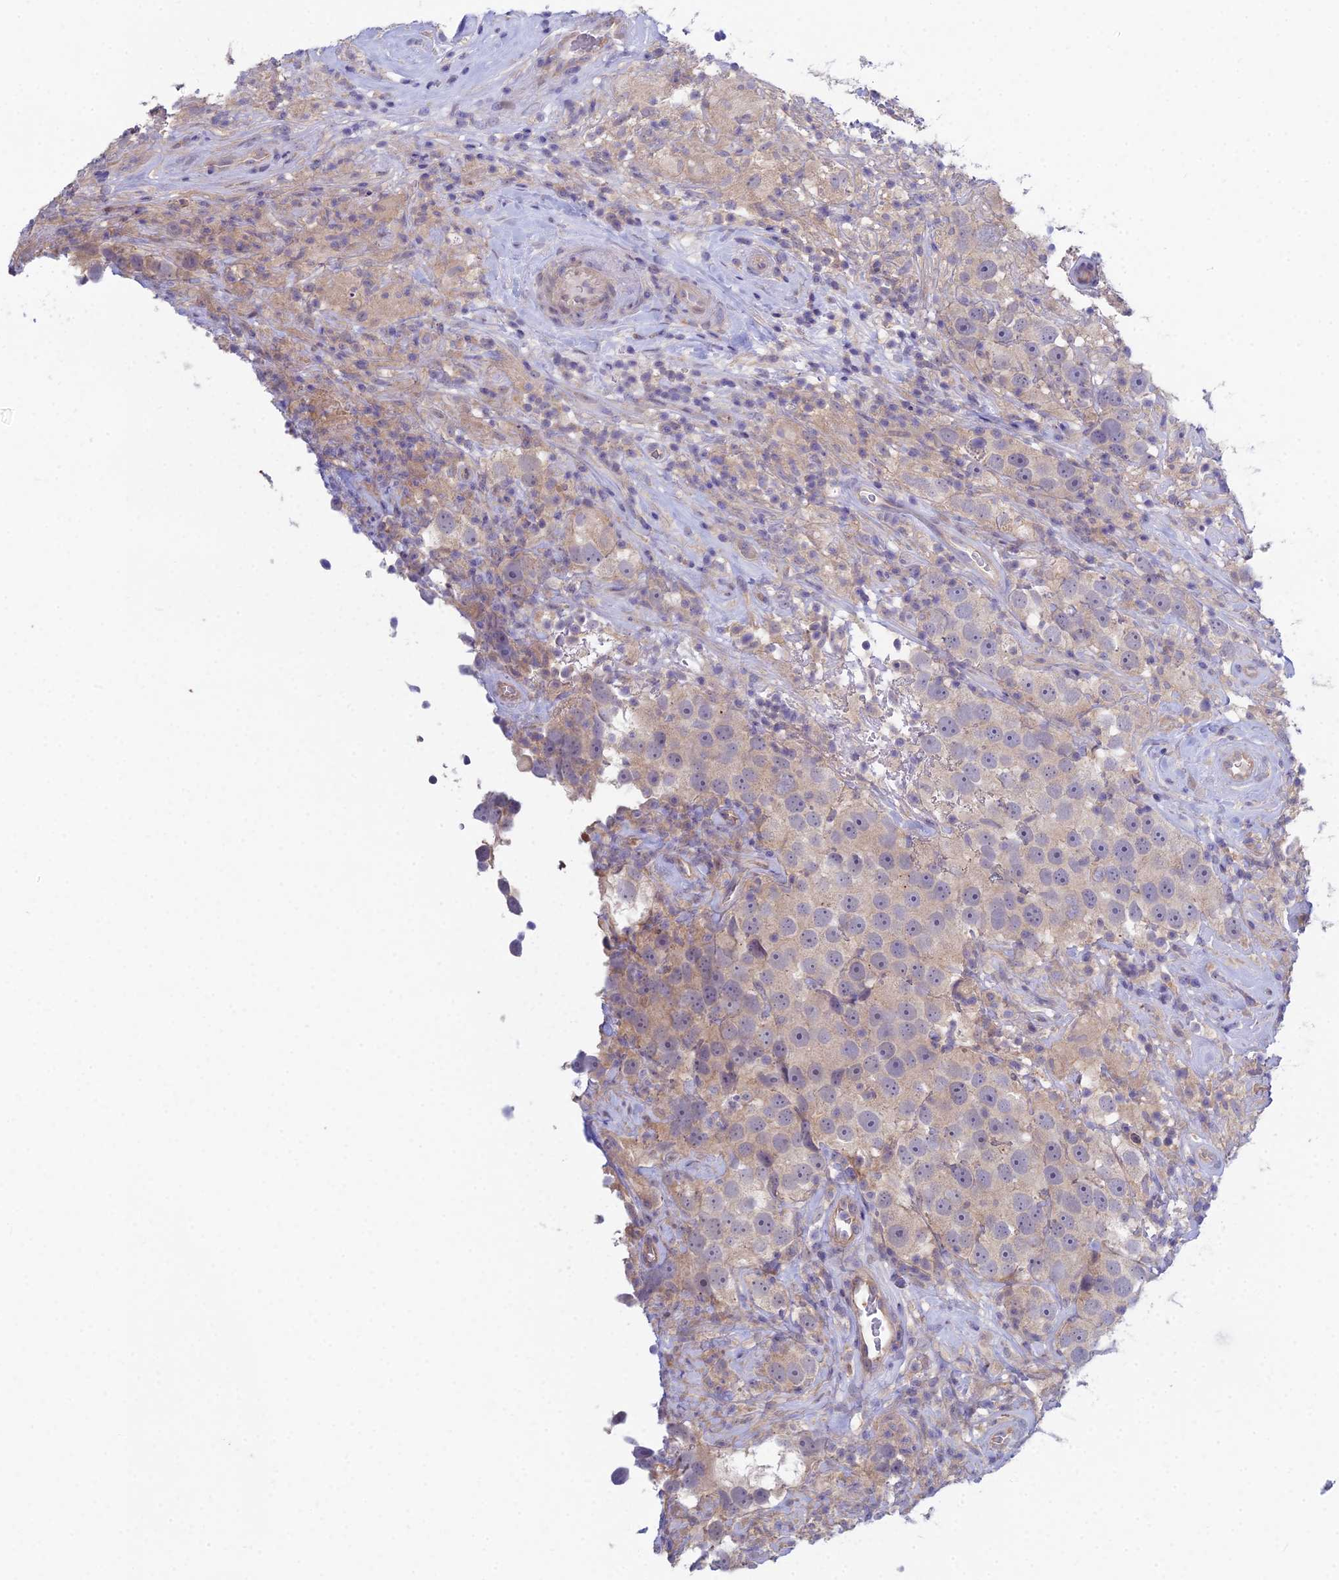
{"staining": {"intensity": "weak", "quantity": "<25%", "location": "cytoplasmic/membranous"}, "tissue": "testis cancer", "cell_type": "Tumor cells", "image_type": "cancer", "snomed": [{"axis": "morphology", "description": "Seminoma, NOS"}, {"axis": "topography", "description": "Testis"}], "caption": "The image reveals no staining of tumor cells in seminoma (testis).", "gene": "METTL26", "patient": {"sex": "male", "age": 49}}